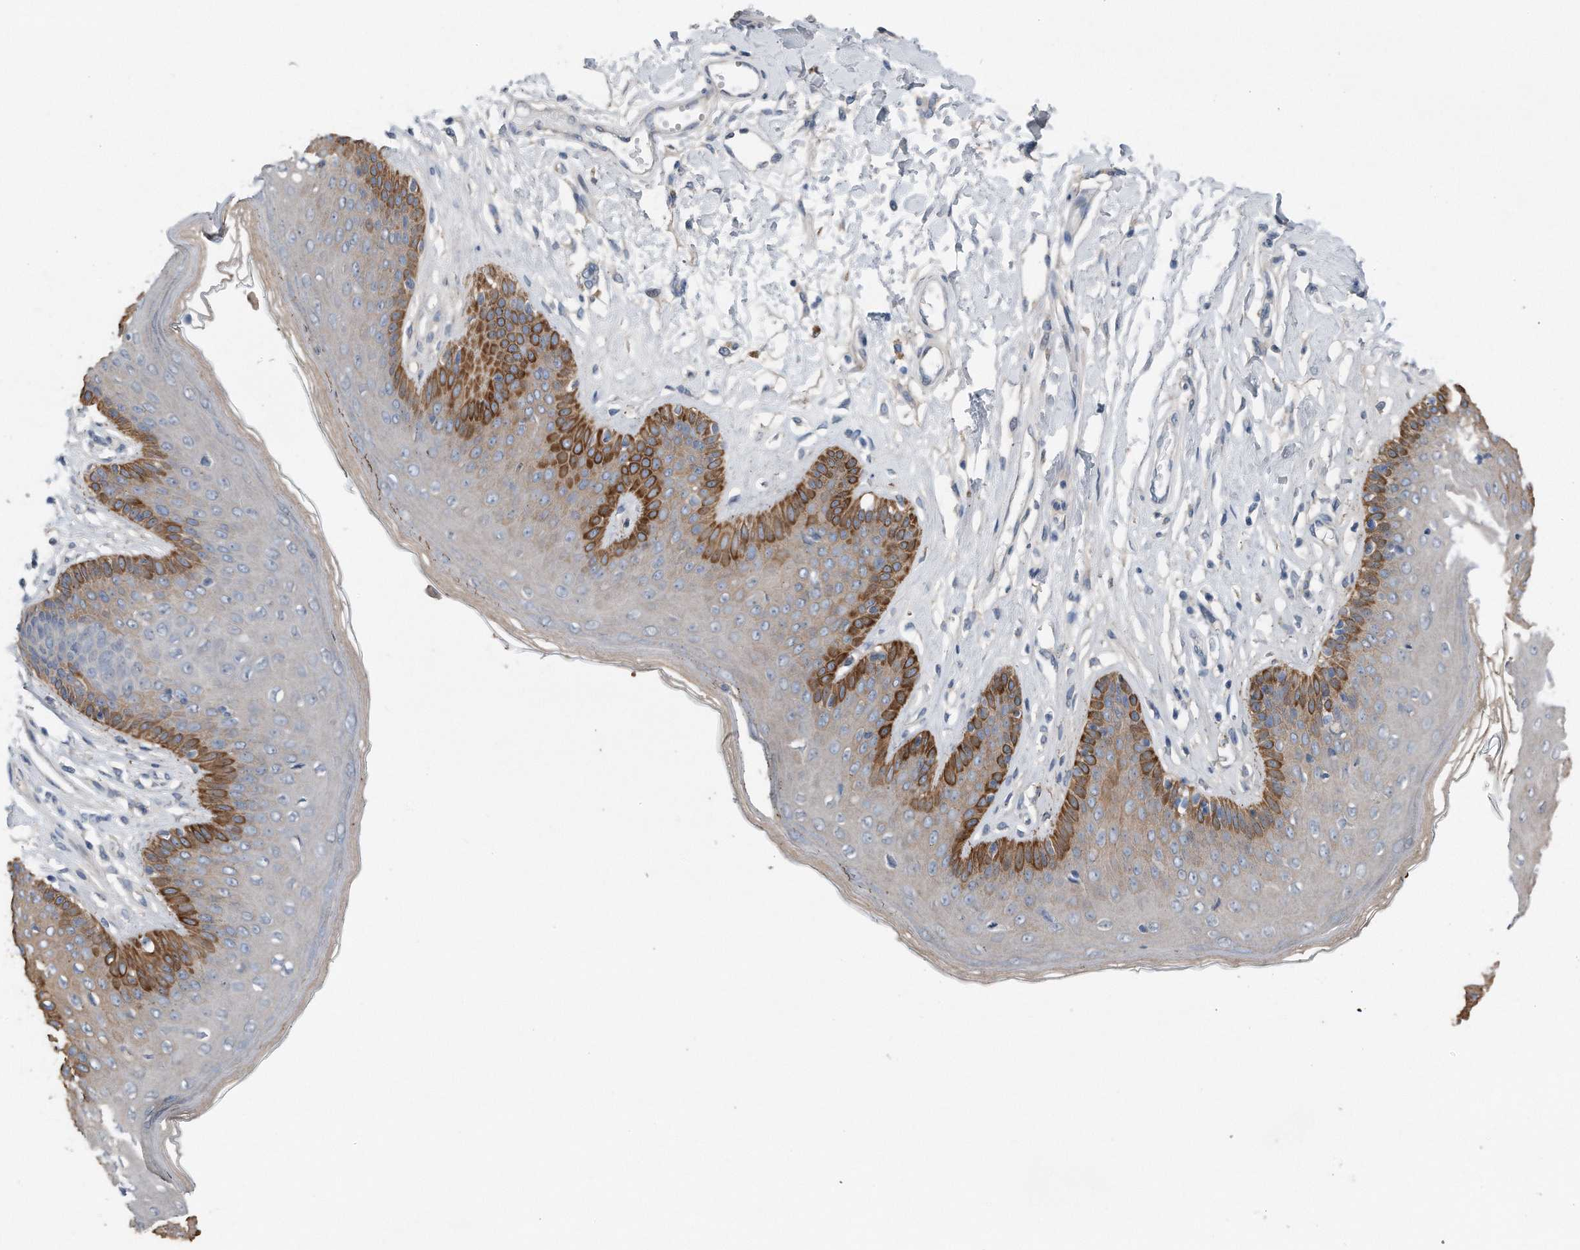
{"staining": {"intensity": "moderate", "quantity": "<25%", "location": "cytoplasmic/membranous"}, "tissue": "skin", "cell_type": "Epidermal cells", "image_type": "normal", "snomed": [{"axis": "morphology", "description": "Normal tissue, NOS"}, {"axis": "morphology", "description": "Squamous cell carcinoma, NOS"}, {"axis": "topography", "description": "Vulva"}], "caption": "An image showing moderate cytoplasmic/membranous staining in approximately <25% of epidermal cells in unremarkable skin, as visualized by brown immunohistochemical staining.", "gene": "YRDC", "patient": {"sex": "female", "age": 85}}